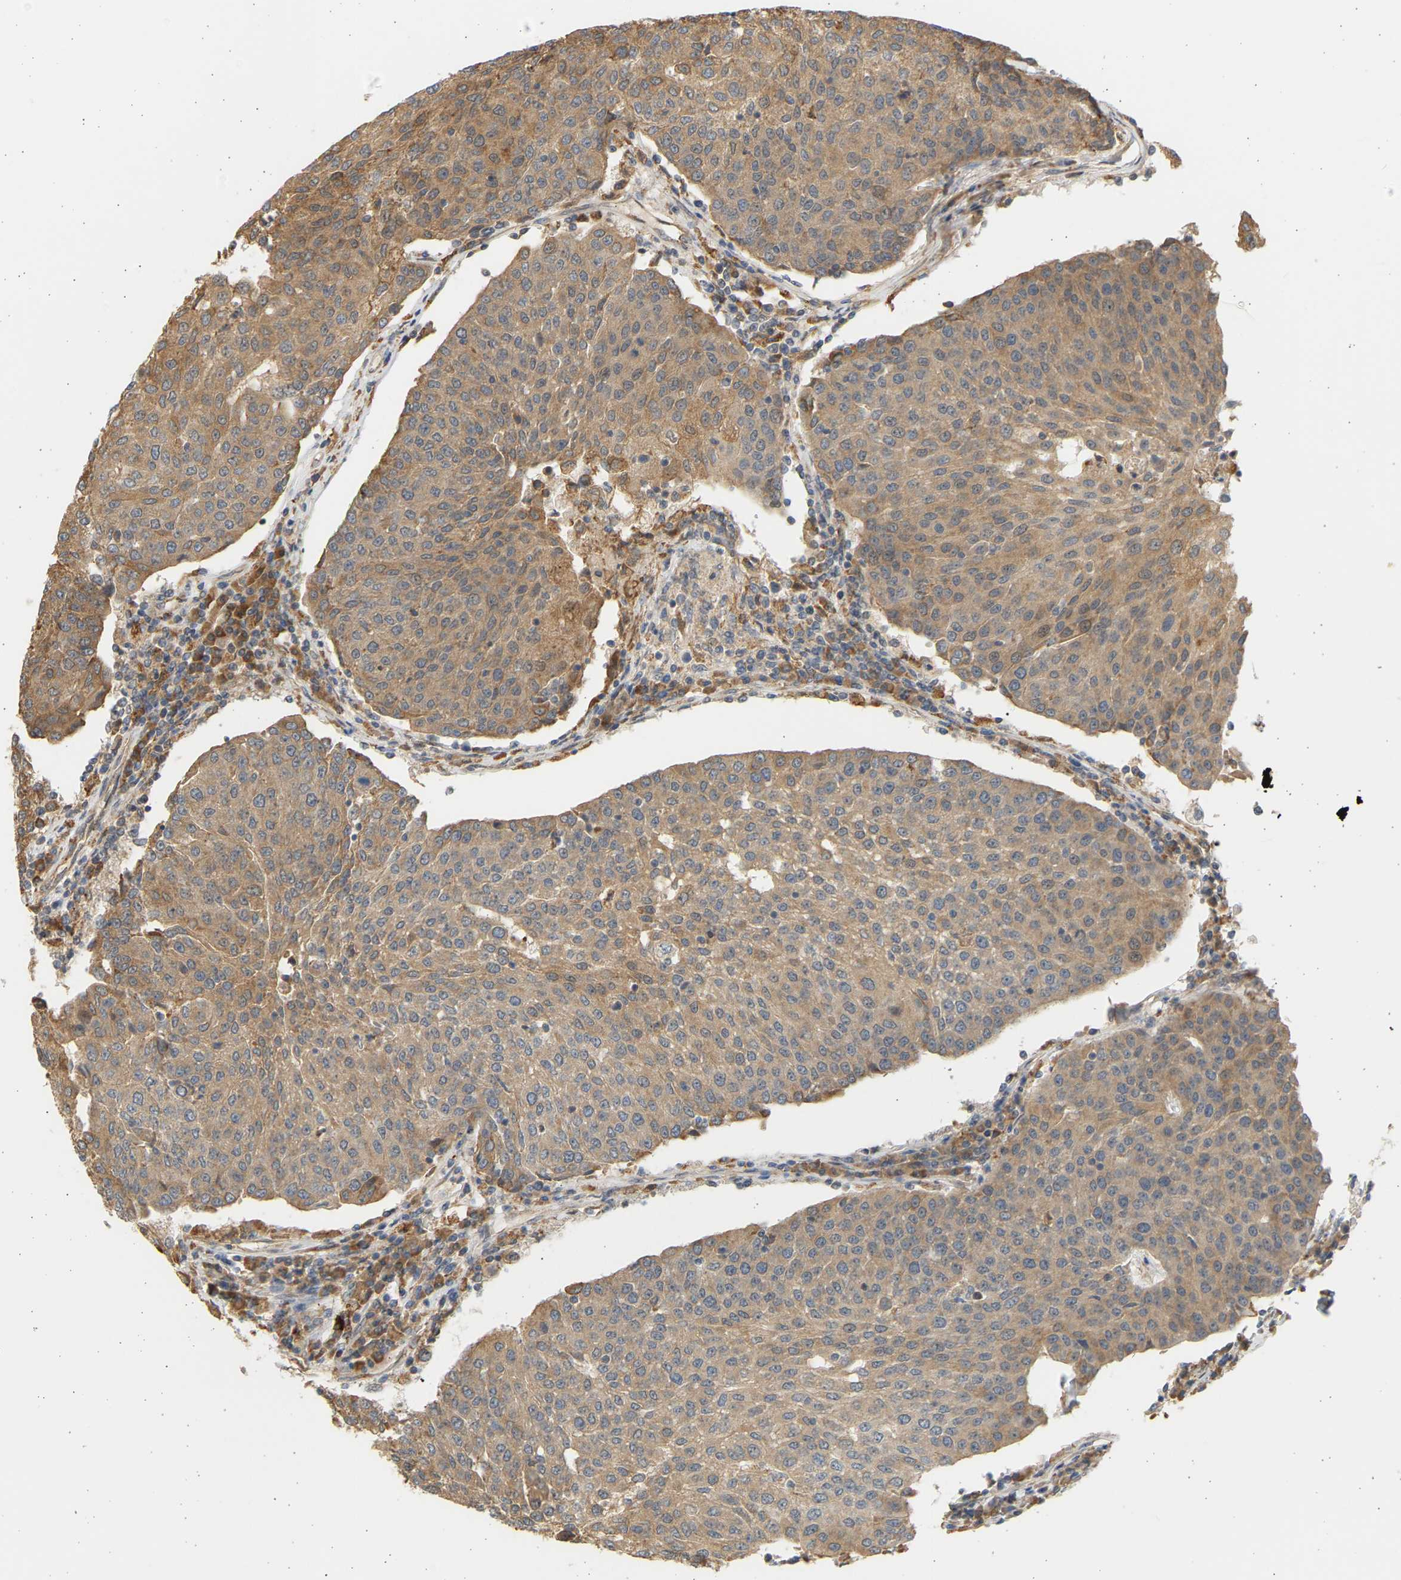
{"staining": {"intensity": "moderate", "quantity": ">75%", "location": "cytoplasmic/membranous"}, "tissue": "urothelial cancer", "cell_type": "Tumor cells", "image_type": "cancer", "snomed": [{"axis": "morphology", "description": "Urothelial carcinoma, High grade"}, {"axis": "topography", "description": "Urinary bladder"}], "caption": "Moderate cytoplasmic/membranous protein positivity is identified in about >75% of tumor cells in urothelial cancer. The staining was performed using DAB to visualize the protein expression in brown, while the nuclei were stained in blue with hematoxylin (Magnification: 20x).", "gene": "B4GALT6", "patient": {"sex": "female", "age": 85}}